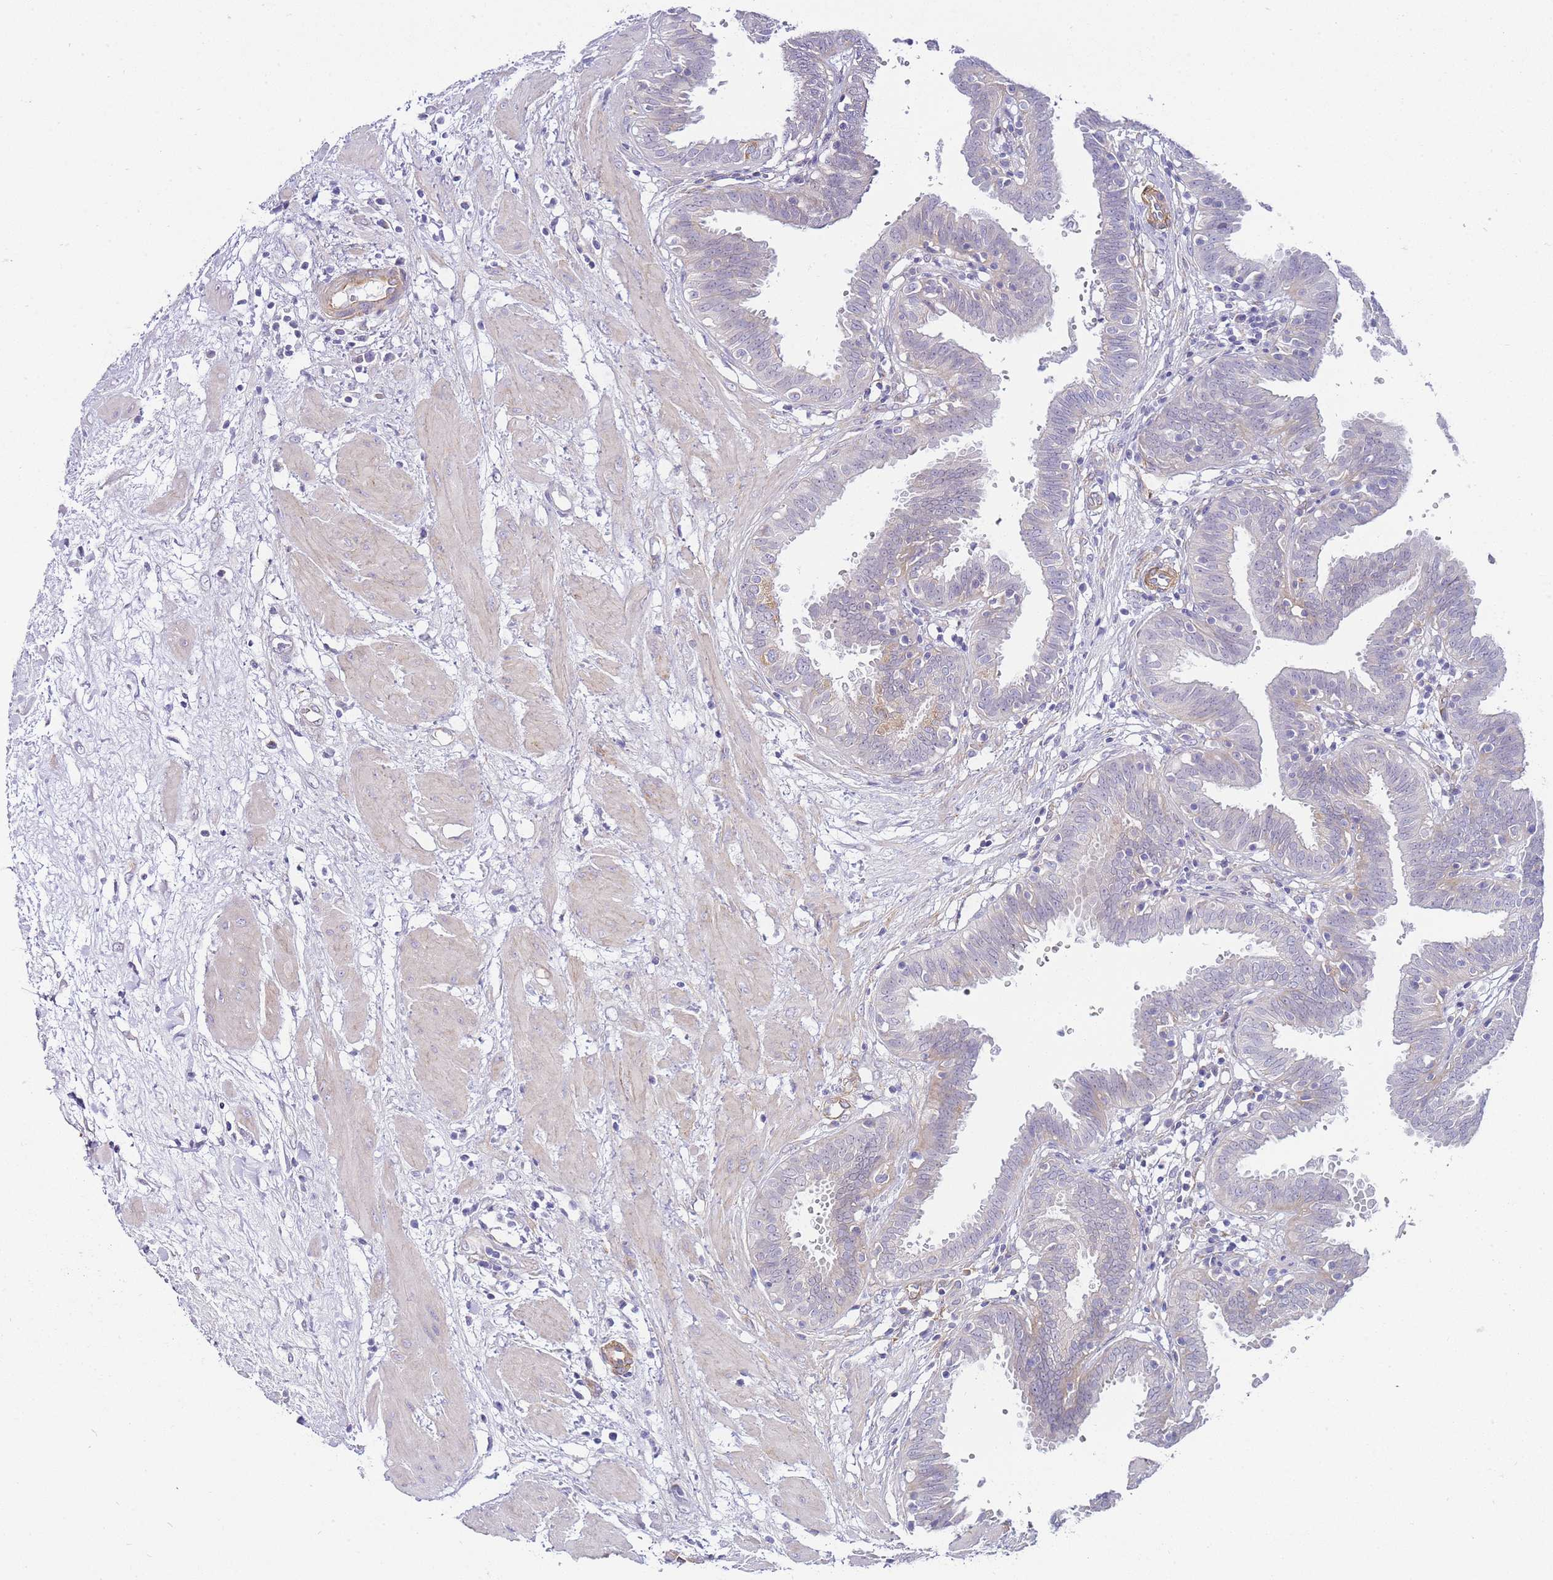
{"staining": {"intensity": "negative", "quantity": "none", "location": "none"}, "tissue": "fallopian tube", "cell_type": "Glandular cells", "image_type": "normal", "snomed": [{"axis": "morphology", "description": "Normal tissue, NOS"}, {"axis": "topography", "description": "Fallopian tube"}, {"axis": "topography", "description": "Placenta"}], "caption": "DAB (3,3'-diaminobenzidine) immunohistochemical staining of unremarkable fallopian tube shows no significant positivity in glandular cells. (DAB (3,3'-diaminobenzidine) IHC with hematoxylin counter stain).", "gene": "PDCD7", "patient": {"sex": "female", "age": 32}}